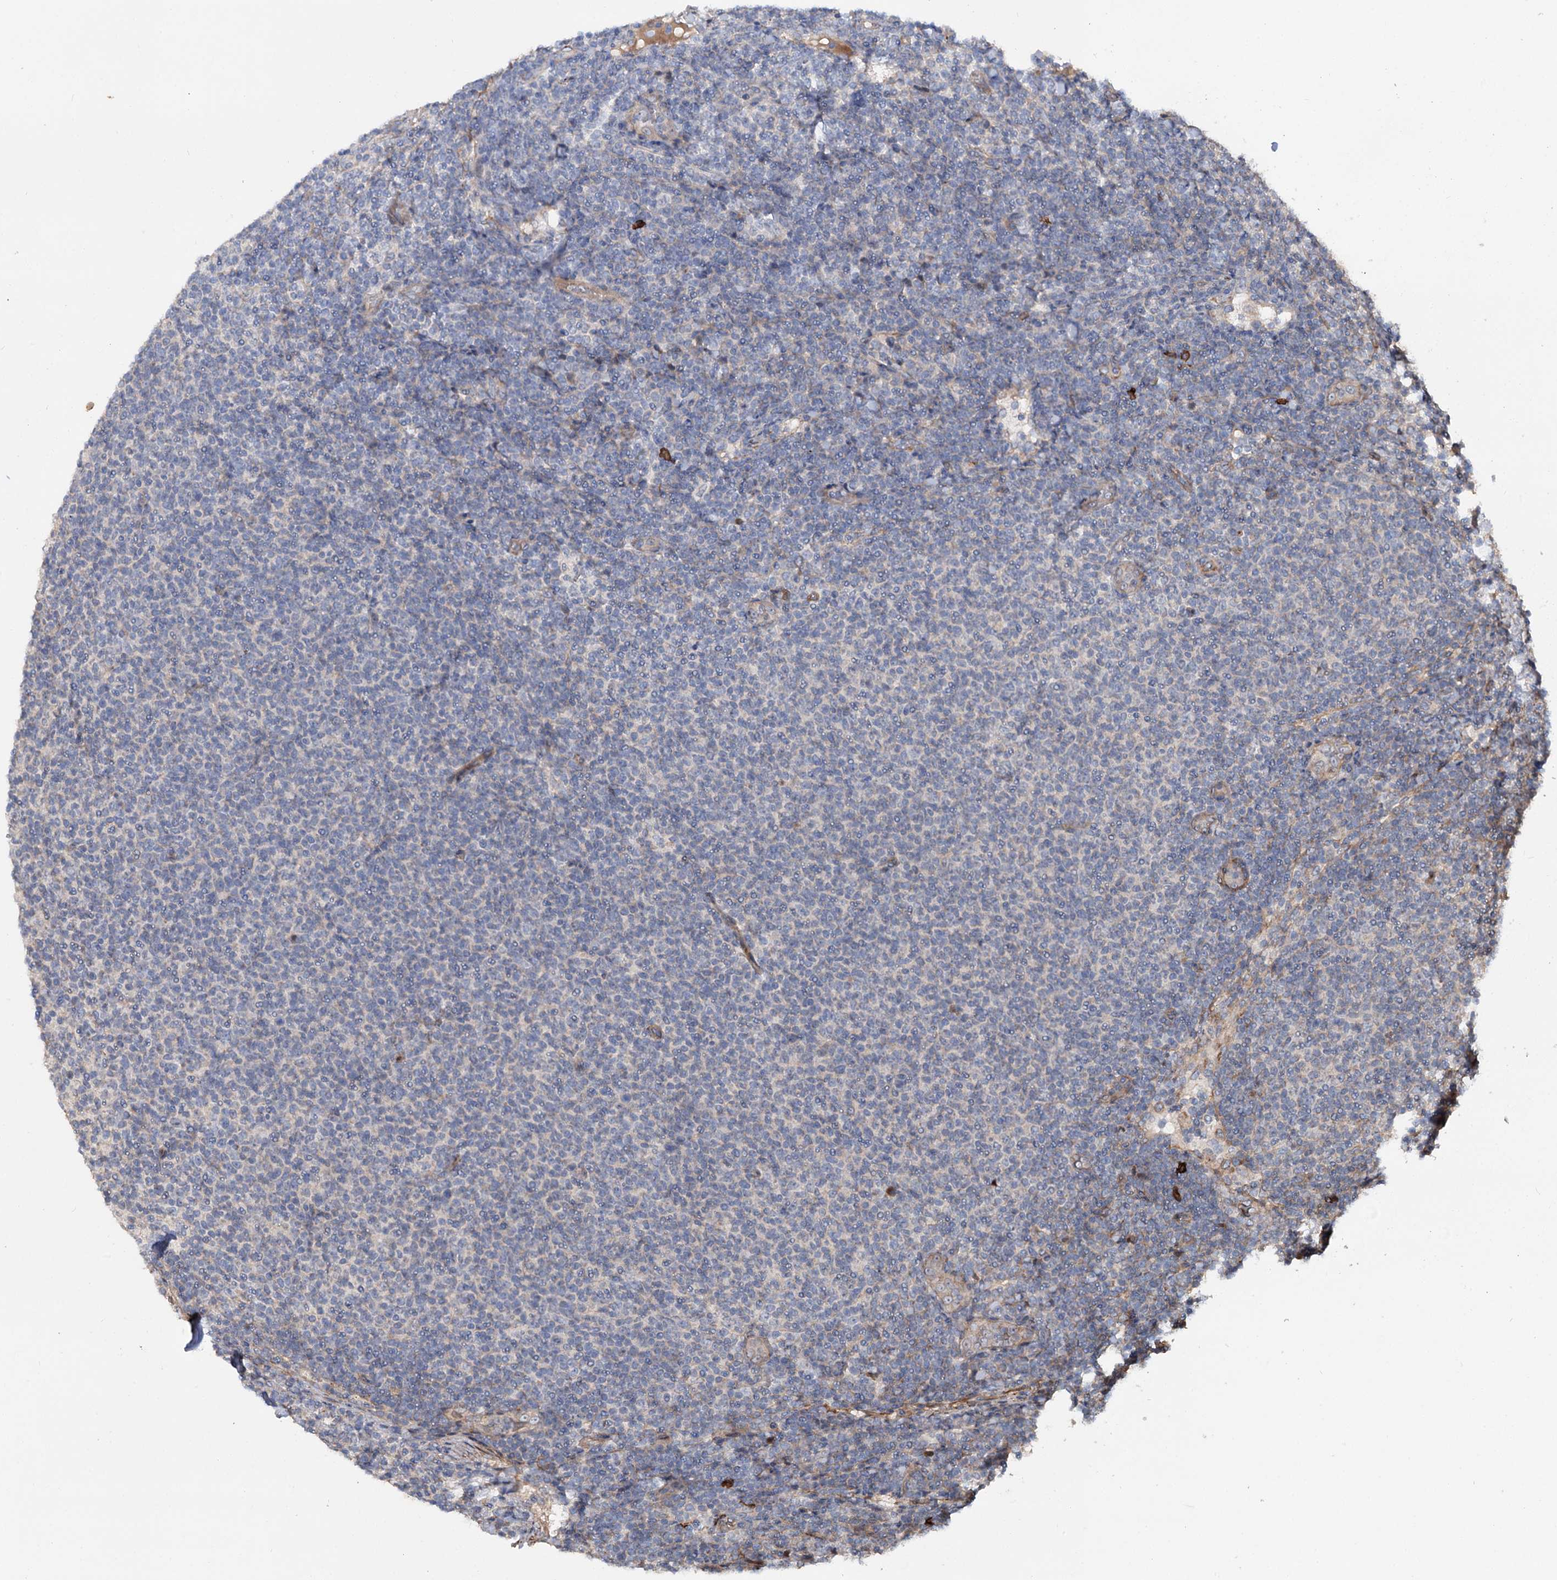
{"staining": {"intensity": "negative", "quantity": "none", "location": "none"}, "tissue": "lymphoma", "cell_type": "Tumor cells", "image_type": "cancer", "snomed": [{"axis": "morphology", "description": "Malignant lymphoma, non-Hodgkin's type, Low grade"}, {"axis": "topography", "description": "Lymph node"}], "caption": "Immunohistochemistry photomicrograph of malignant lymphoma, non-Hodgkin's type (low-grade) stained for a protein (brown), which reveals no expression in tumor cells.", "gene": "PTDSS2", "patient": {"sex": "male", "age": 66}}